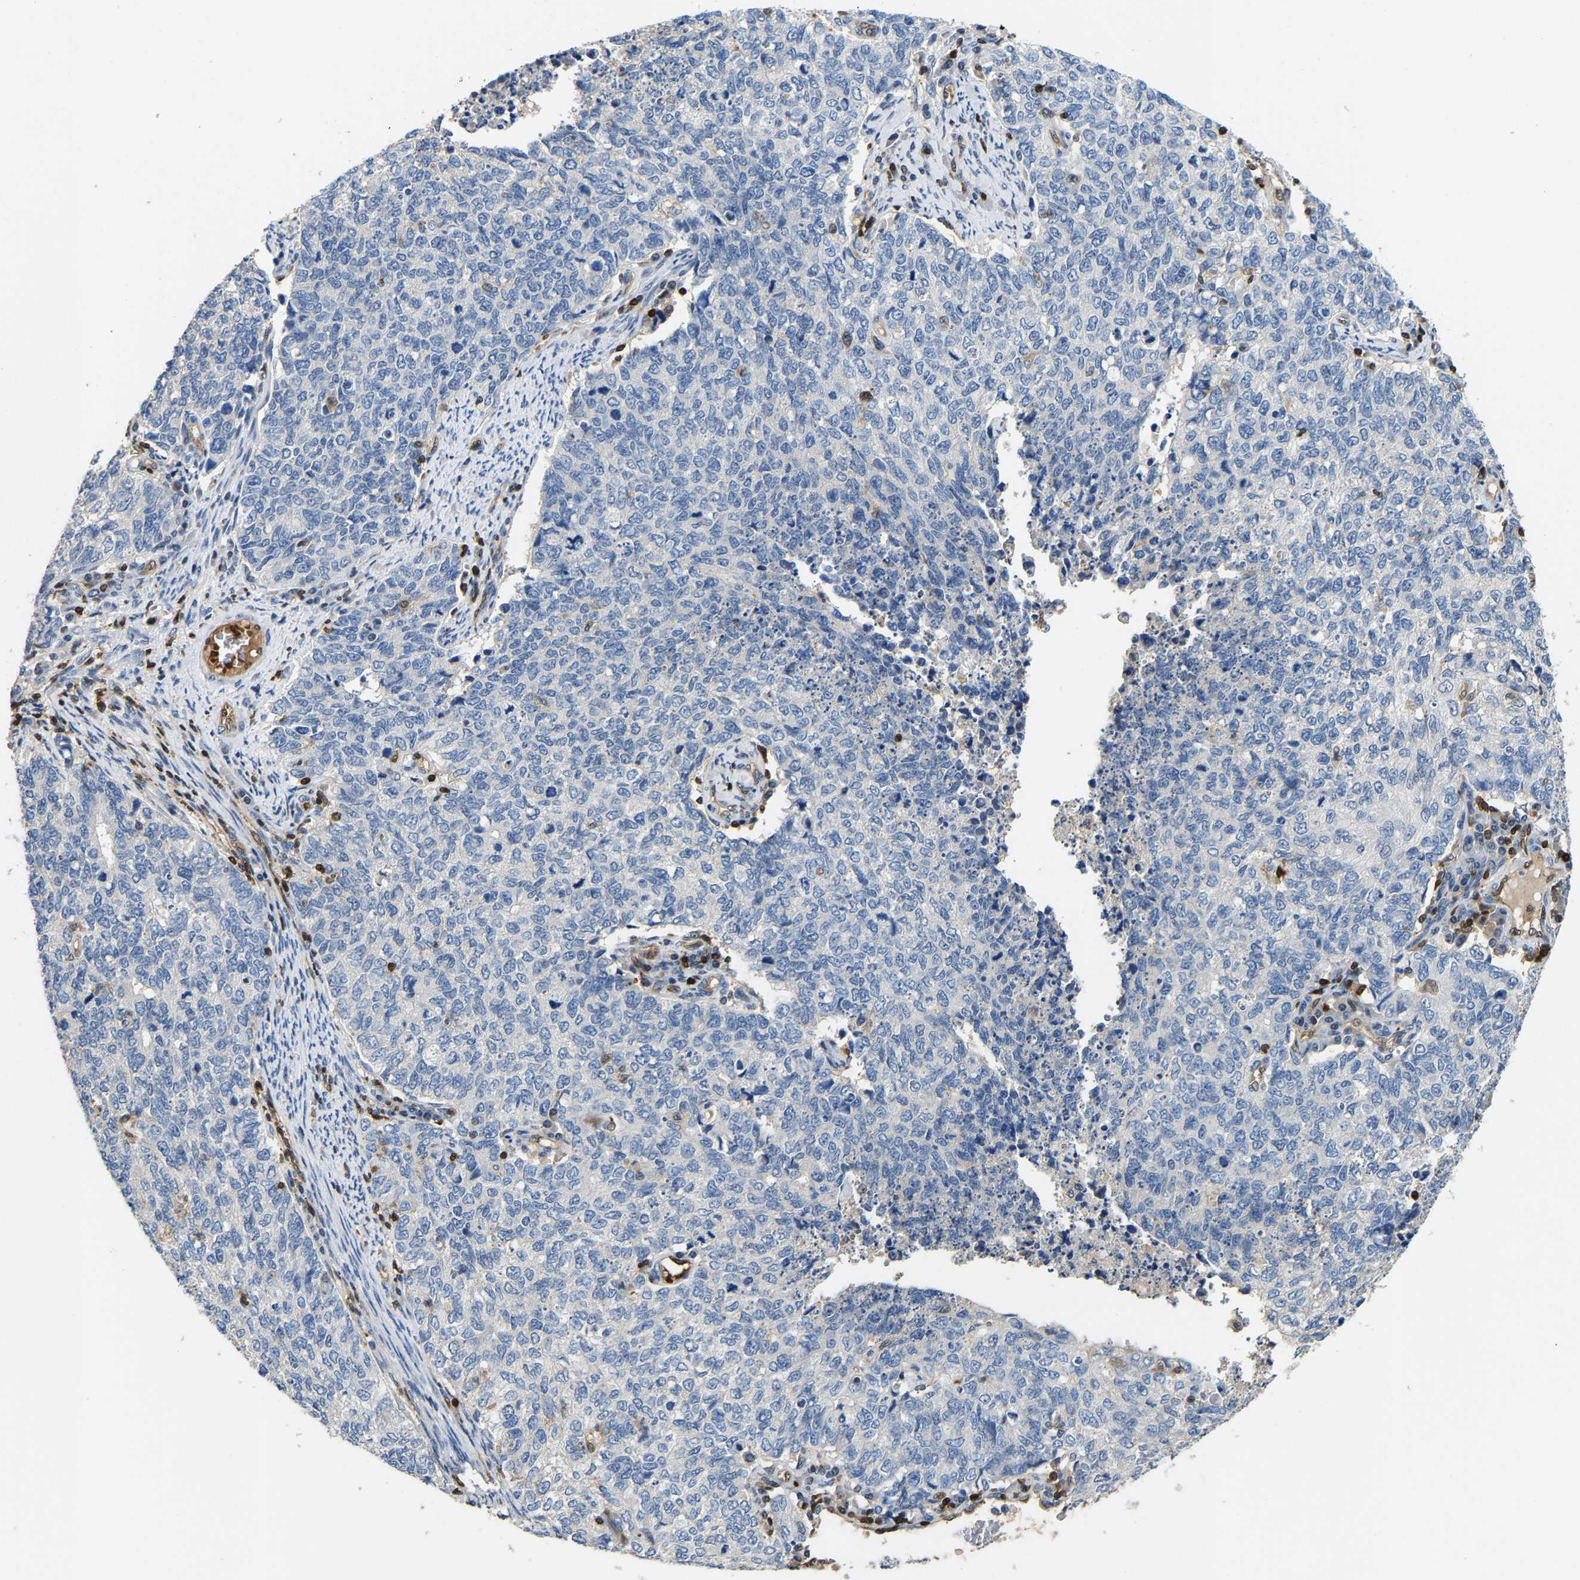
{"staining": {"intensity": "negative", "quantity": "none", "location": "none"}, "tissue": "cervical cancer", "cell_type": "Tumor cells", "image_type": "cancer", "snomed": [{"axis": "morphology", "description": "Squamous cell carcinoma, NOS"}, {"axis": "topography", "description": "Cervix"}], "caption": "IHC photomicrograph of neoplastic tissue: cervical cancer stained with DAB reveals no significant protein staining in tumor cells.", "gene": "GIMAP7", "patient": {"sex": "female", "age": 63}}